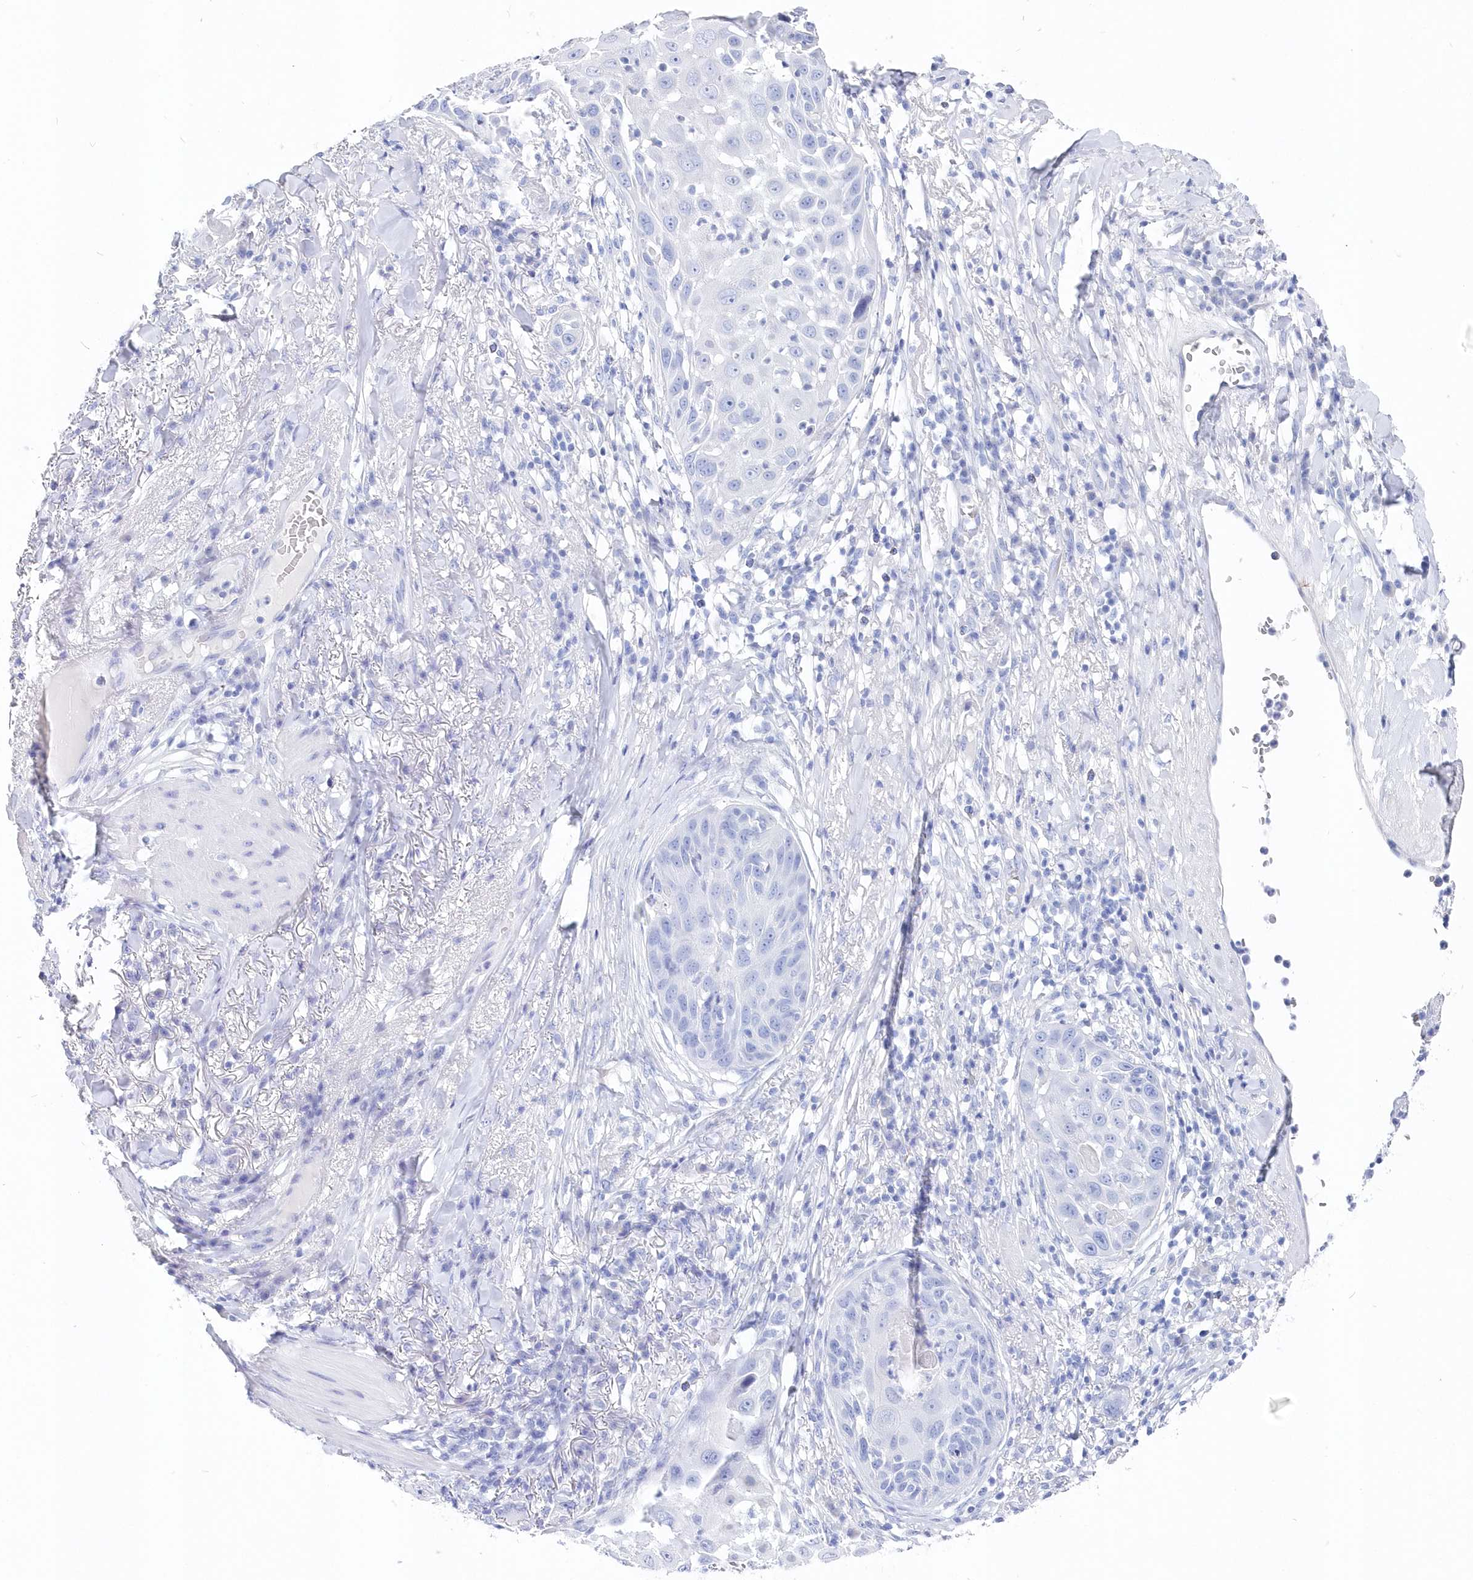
{"staining": {"intensity": "negative", "quantity": "none", "location": "none"}, "tissue": "skin cancer", "cell_type": "Tumor cells", "image_type": "cancer", "snomed": [{"axis": "morphology", "description": "Squamous cell carcinoma, NOS"}, {"axis": "topography", "description": "Skin"}], "caption": "The image exhibits no significant staining in tumor cells of squamous cell carcinoma (skin).", "gene": "CSNK1G2", "patient": {"sex": "female", "age": 44}}